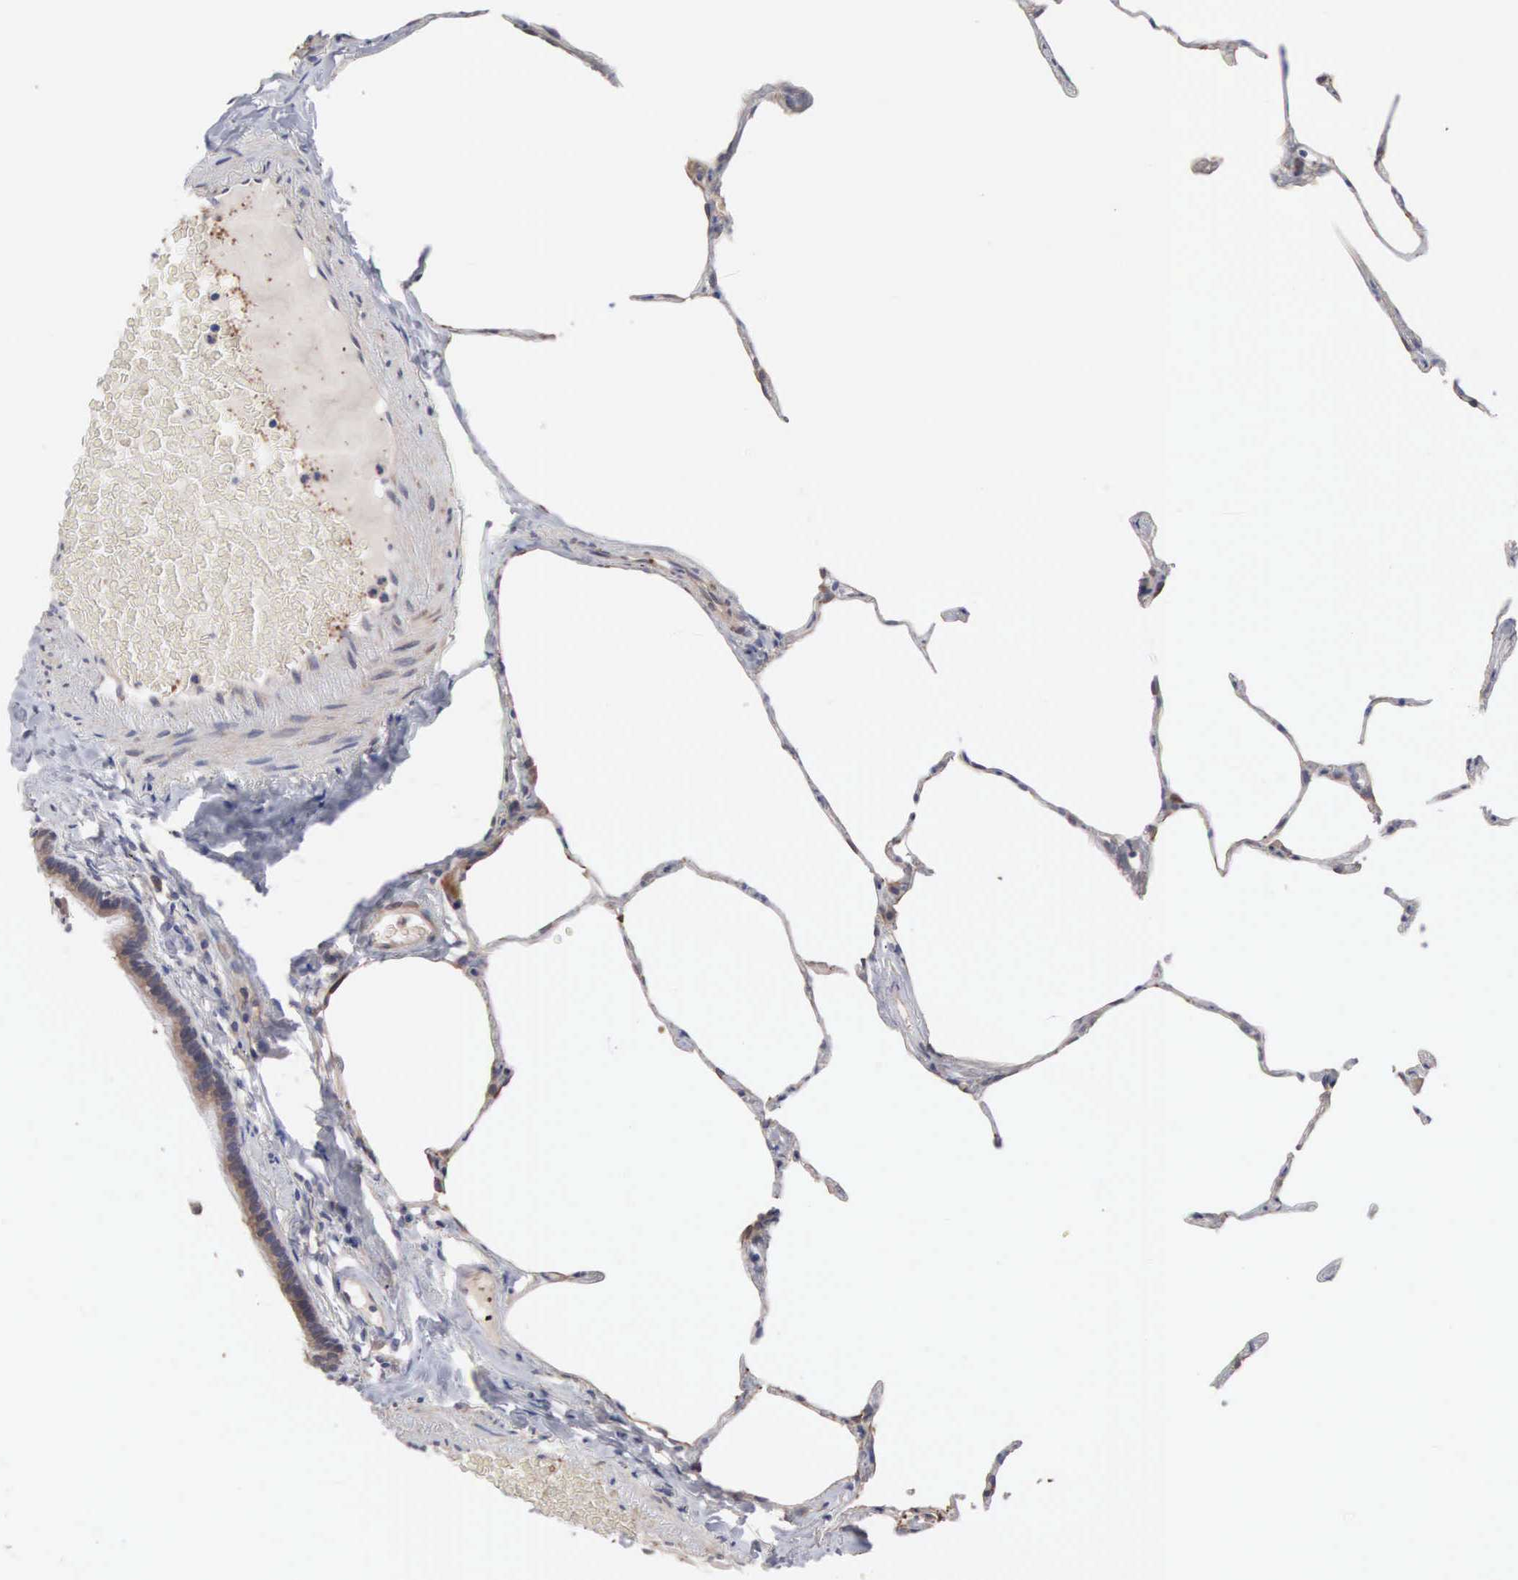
{"staining": {"intensity": "moderate", "quantity": "25%-75%", "location": "cytoplasmic/membranous"}, "tissue": "lung", "cell_type": "Alveolar cells", "image_type": "normal", "snomed": [{"axis": "morphology", "description": "Normal tissue, NOS"}, {"axis": "topography", "description": "Lung"}], "caption": "Protein positivity by immunohistochemistry shows moderate cytoplasmic/membranous expression in approximately 25%-75% of alveolar cells in normal lung. (DAB IHC, brown staining for protein, blue staining for nuclei).", "gene": "INF2", "patient": {"sex": "female", "age": 75}}